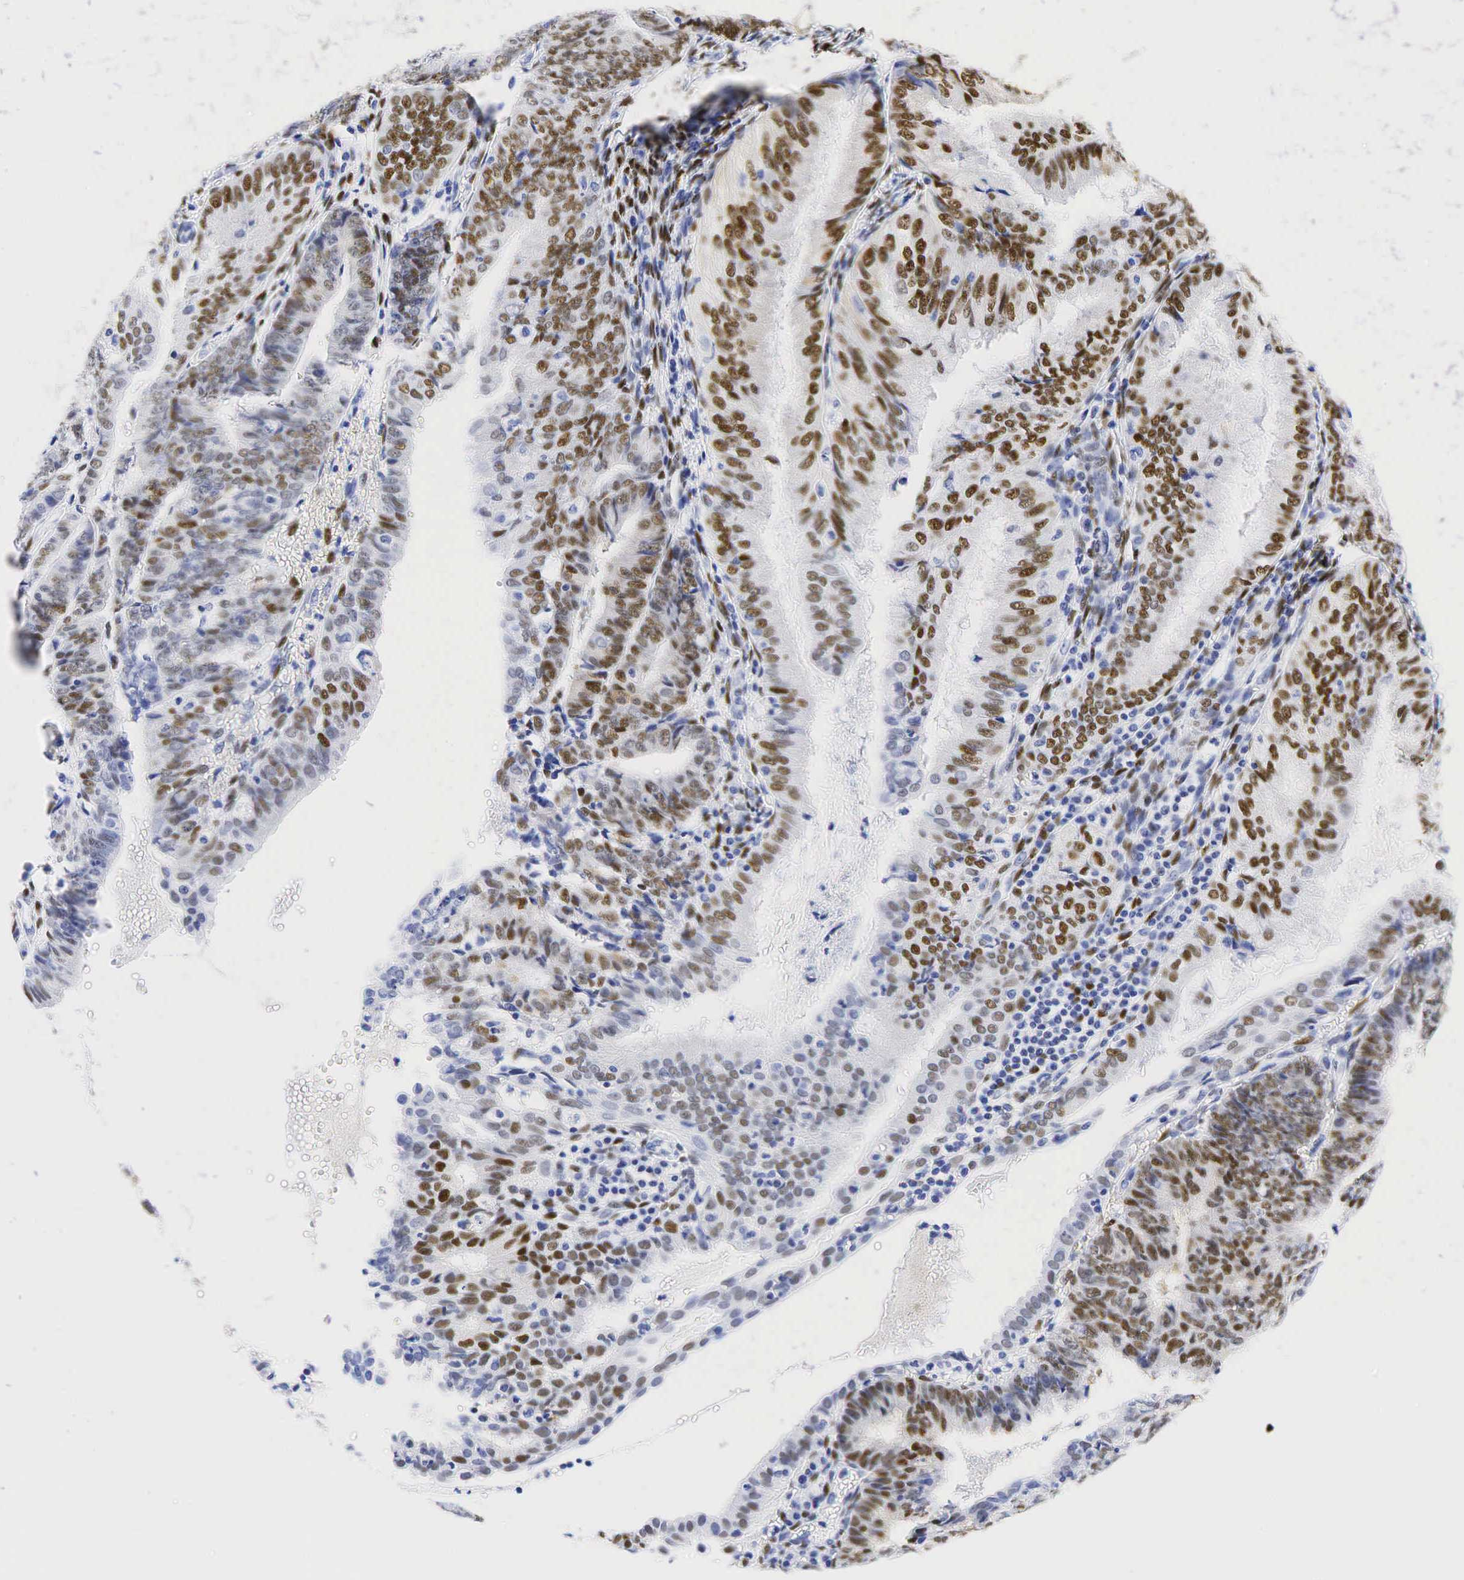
{"staining": {"intensity": "strong", "quantity": ">75%", "location": "nuclear"}, "tissue": "endometrial cancer", "cell_type": "Tumor cells", "image_type": "cancer", "snomed": [{"axis": "morphology", "description": "Adenocarcinoma, NOS"}, {"axis": "topography", "description": "Endometrium"}], "caption": "Protein expression analysis of human endometrial cancer (adenocarcinoma) reveals strong nuclear positivity in approximately >75% of tumor cells.", "gene": "ESR1", "patient": {"sex": "female", "age": 66}}